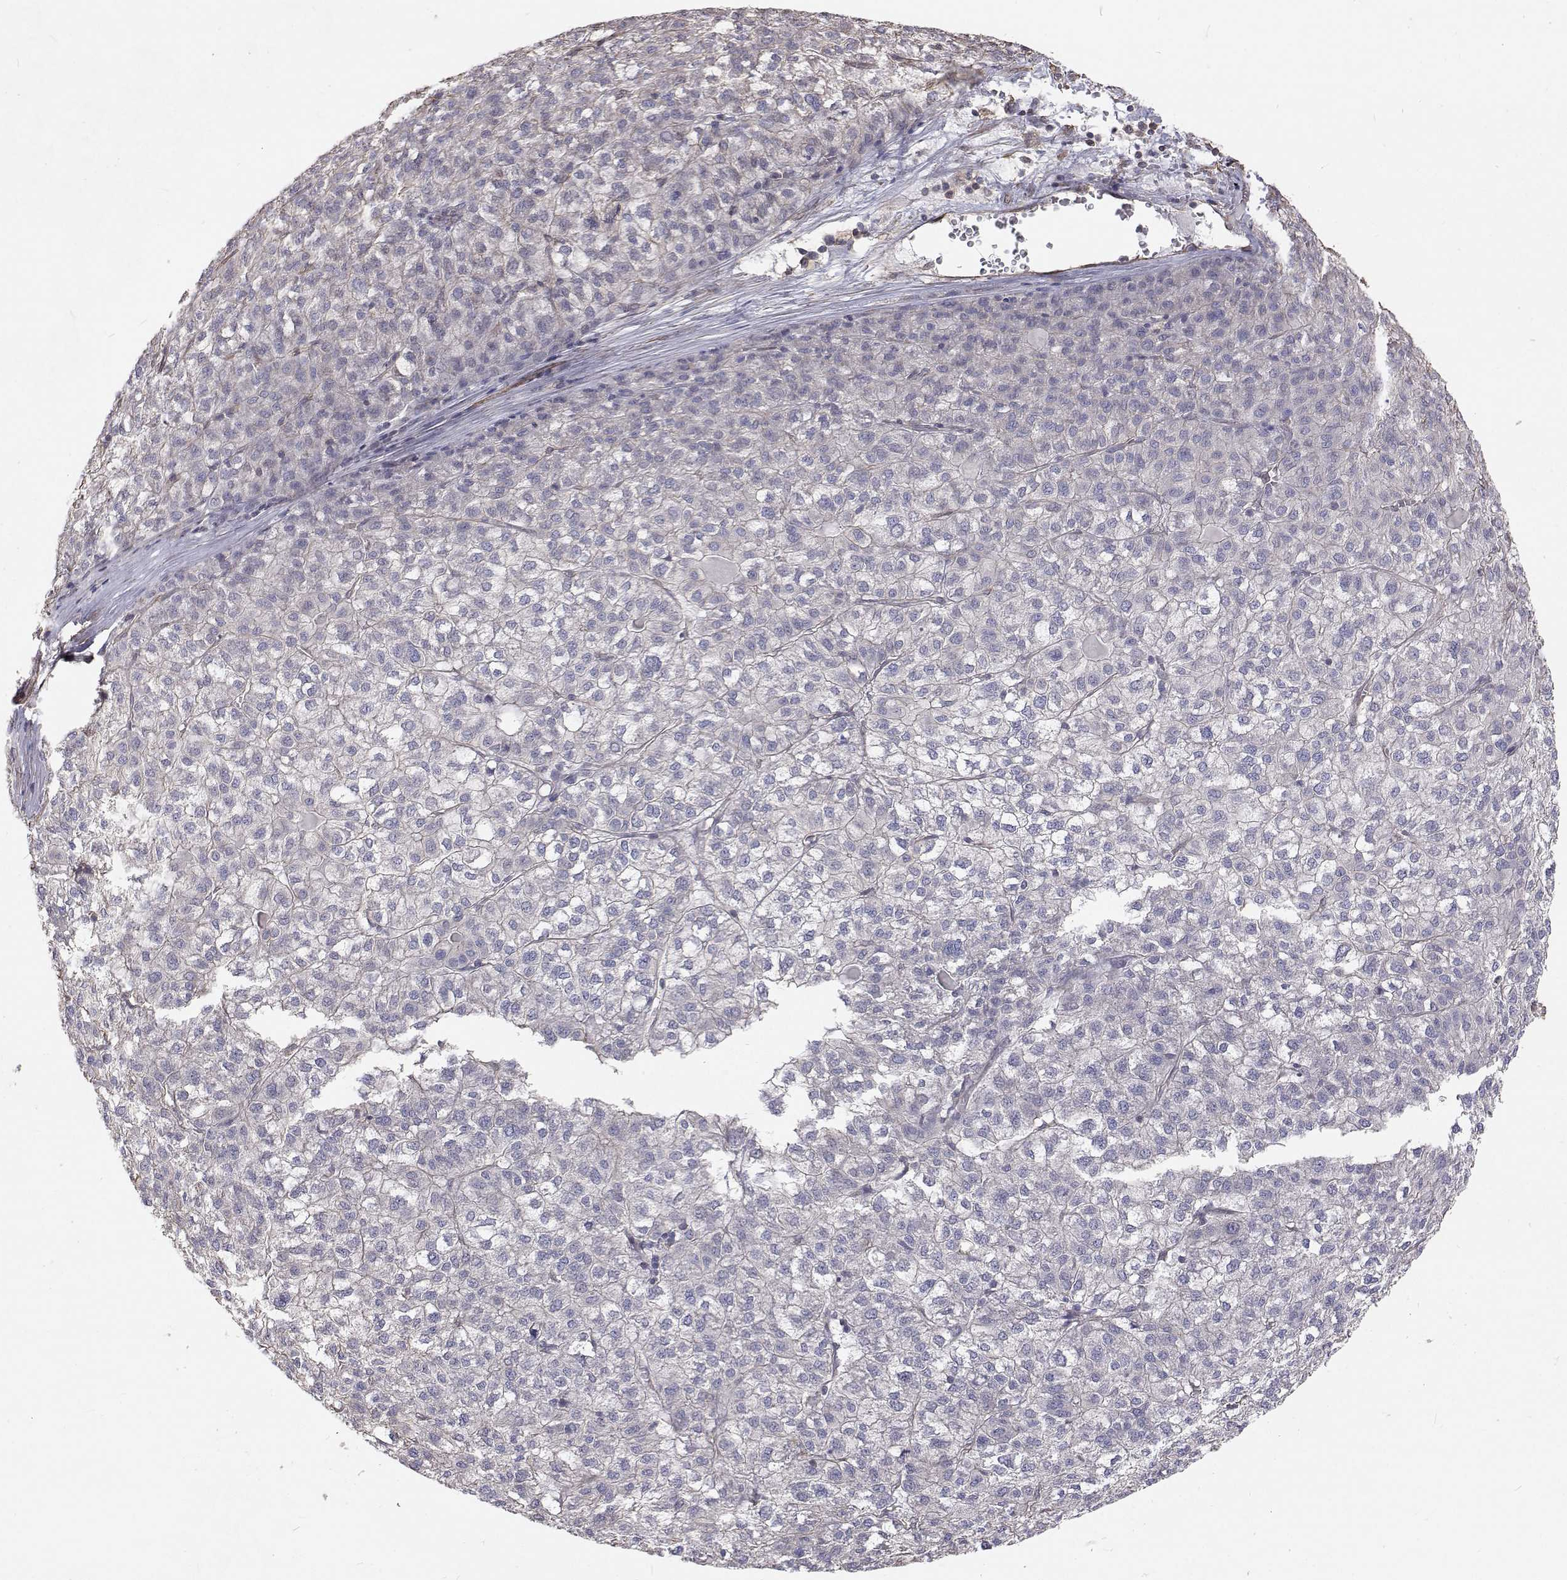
{"staining": {"intensity": "negative", "quantity": "none", "location": "none"}, "tissue": "liver cancer", "cell_type": "Tumor cells", "image_type": "cancer", "snomed": [{"axis": "morphology", "description": "Carcinoma, Hepatocellular, NOS"}, {"axis": "topography", "description": "Liver"}], "caption": "Tumor cells are negative for protein expression in human hepatocellular carcinoma (liver).", "gene": "GSDMA", "patient": {"sex": "female", "age": 43}}